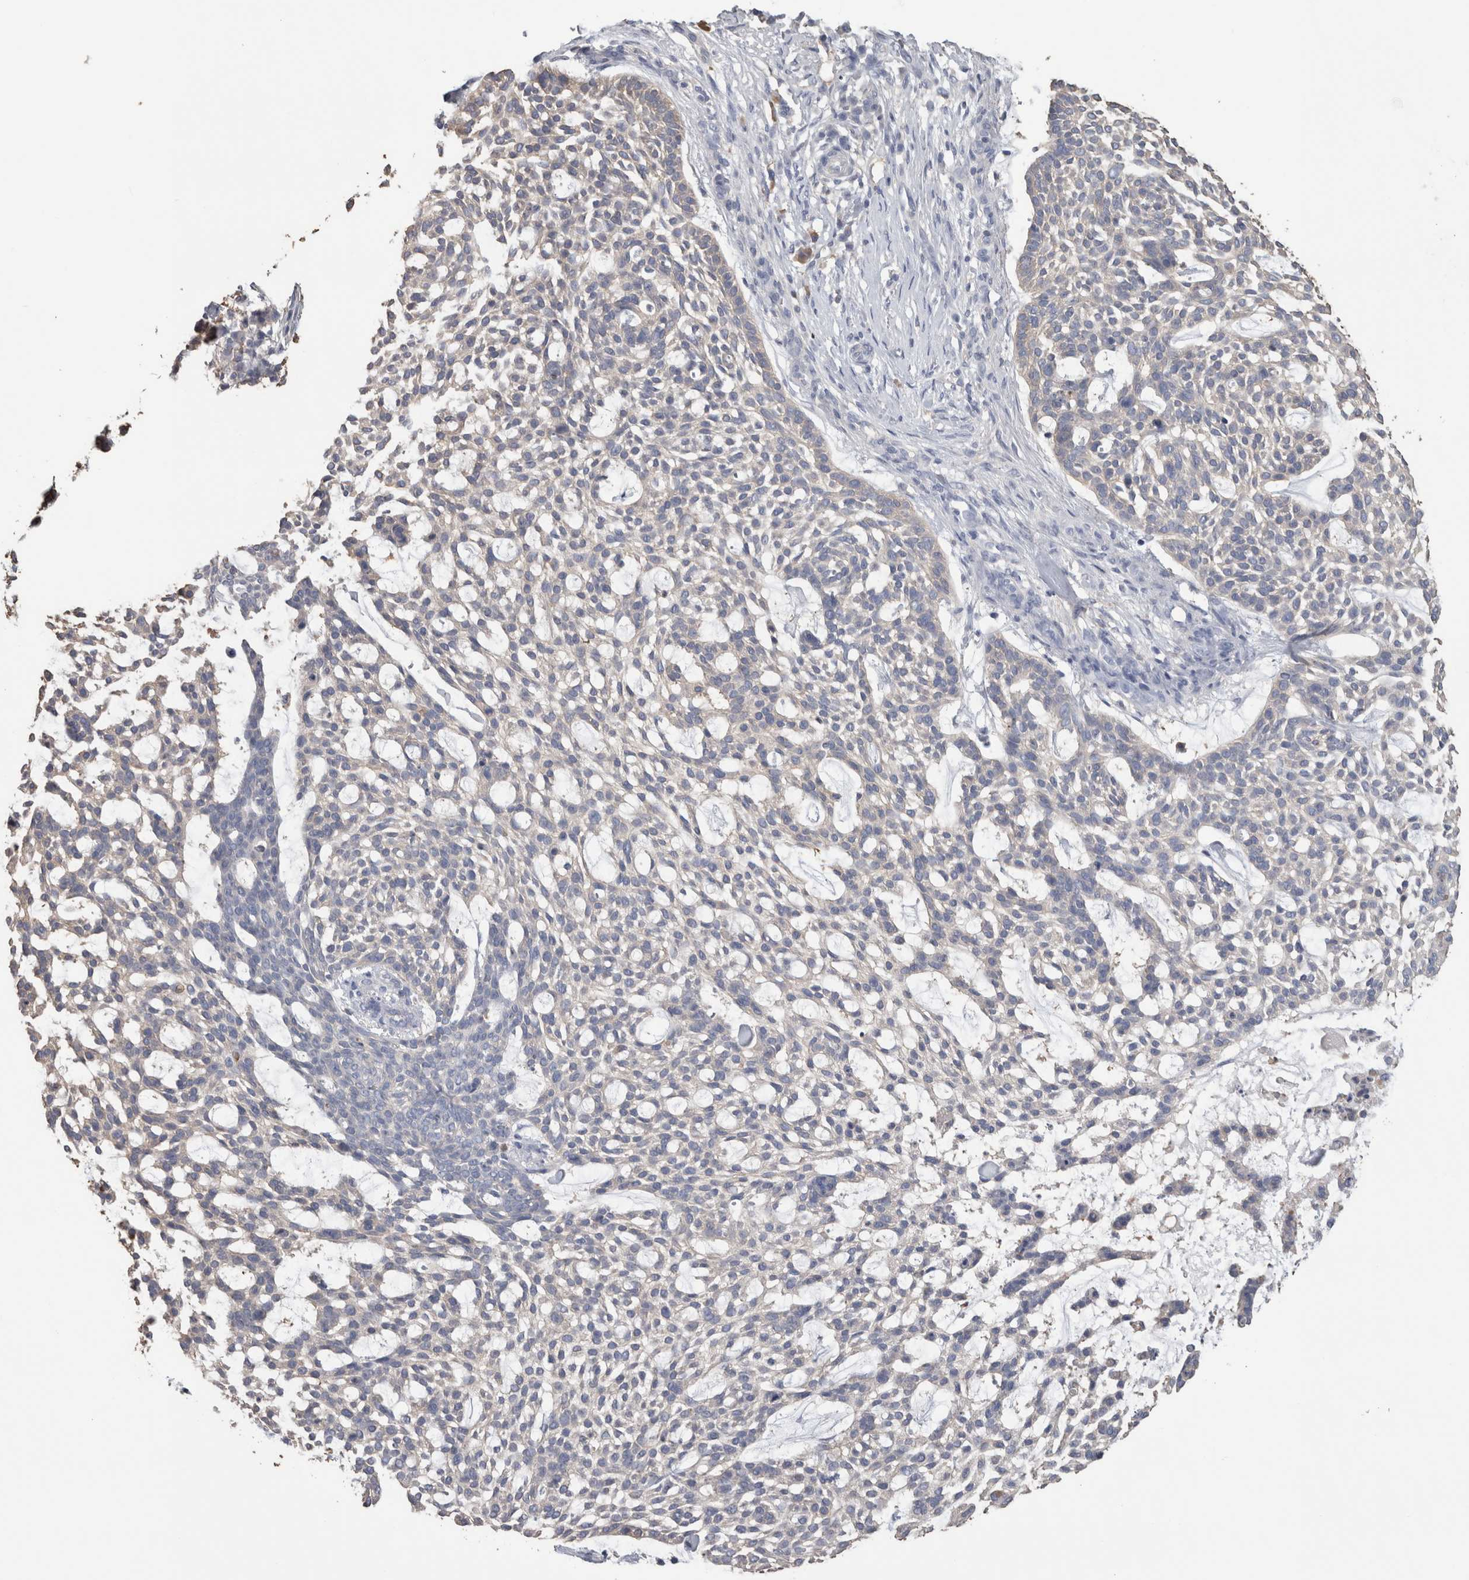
{"staining": {"intensity": "negative", "quantity": "none", "location": "none"}, "tissue": "skin cancer", "cell_type": "Tumor cells", "image_type": "cancer", "snomed": [{"axis": "morphology", "description": "Basal cell carcinoma"}, {"axis": "topography", "description": "Skin"}], "caption": "Basal cell carcinoma (skin) was stained to show a protein in brown. There is no significant staining in tumor cells.", "gene": "SCRN1", "patient": {"sex": "female", "age": 64}}